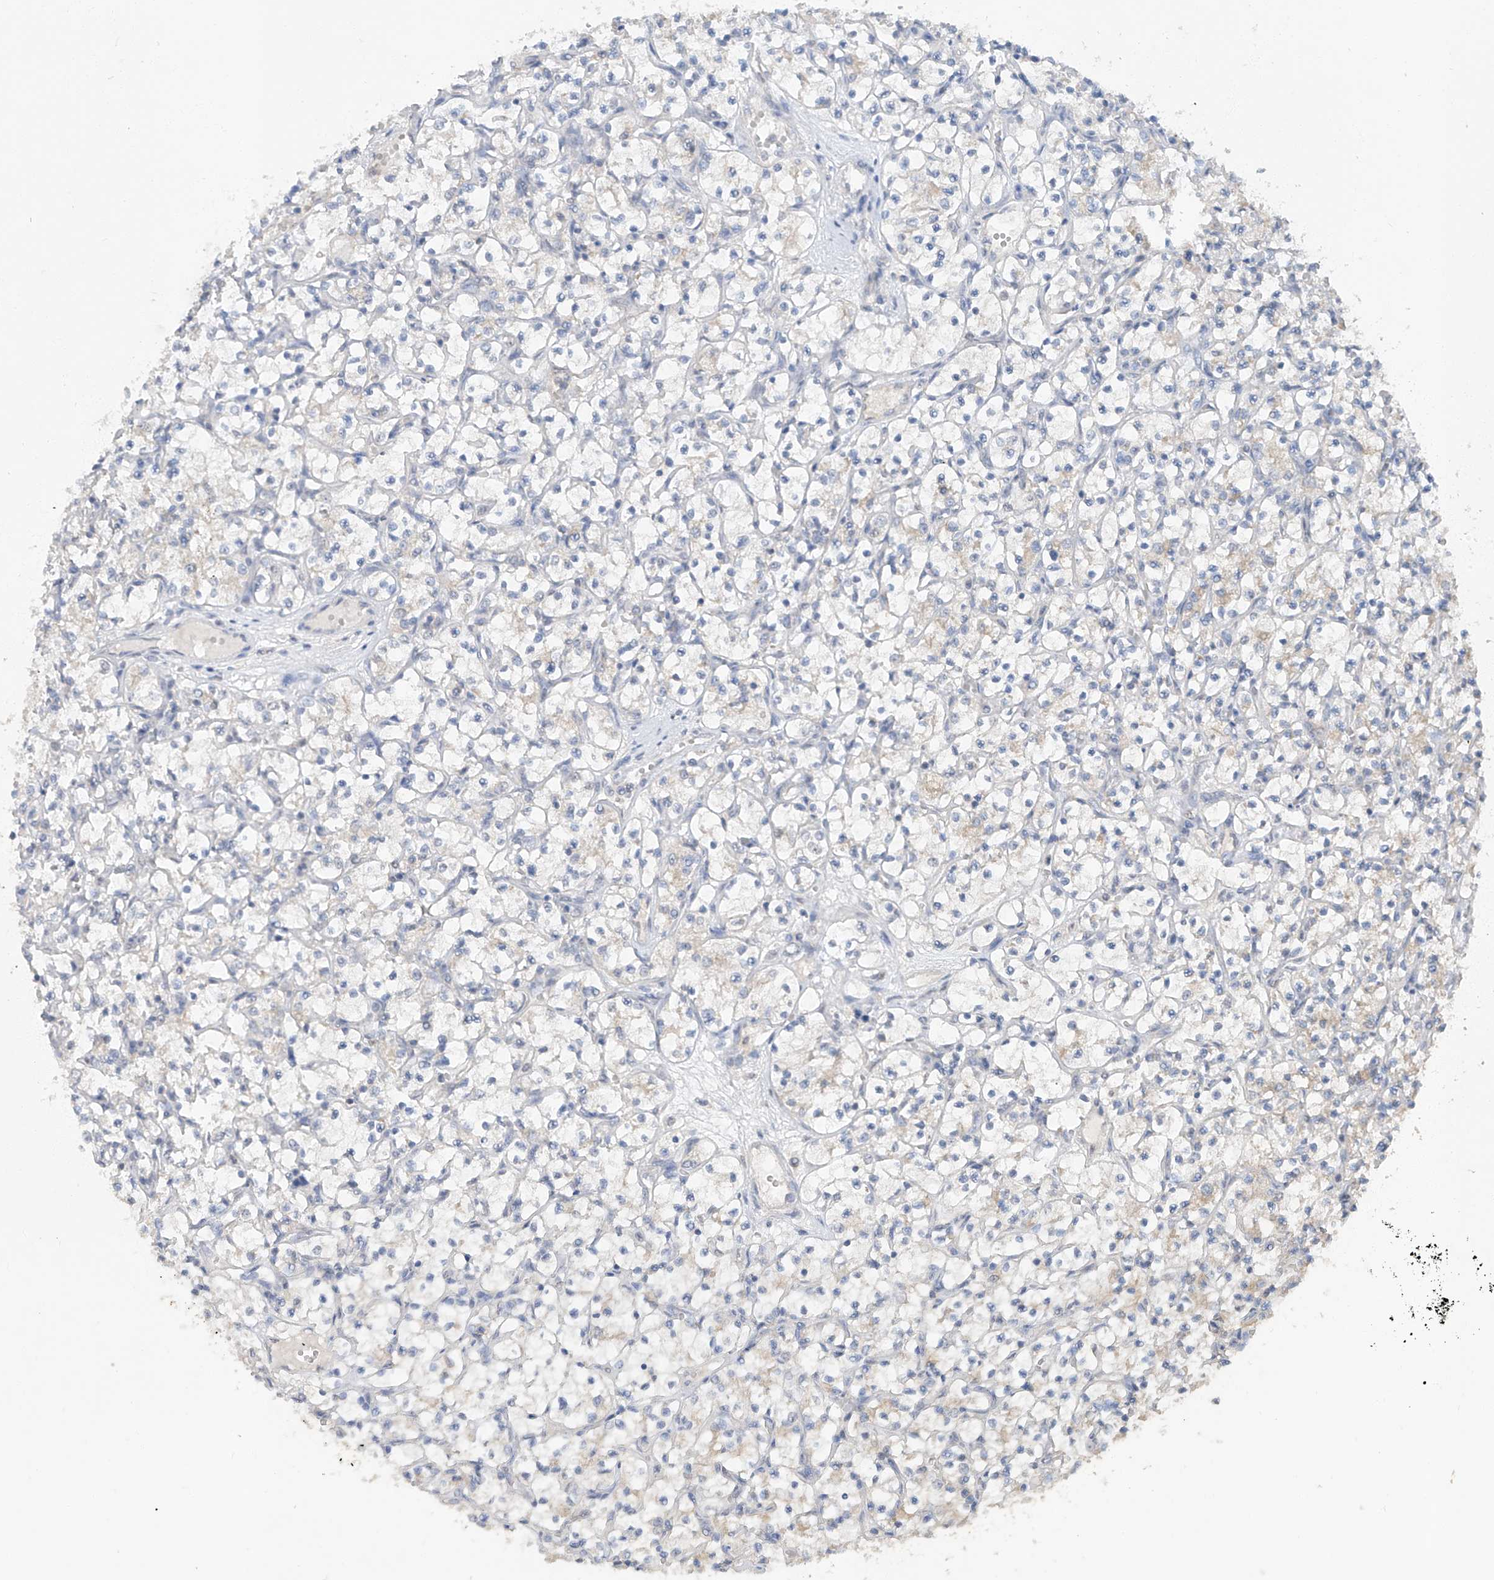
{"staining": {"intensity": "negative", "quantity": "none", "location": "none"}, "tissue": "renal cancer", "cell_type": "Tumor cells", "image_type": "cancer", "snomed": [{"axis": "morphology", "description": "Adenocarcinoma, NOS"}, {"axis": "topography", "description": "Kidney"}], "caption": "IHC of human adenocarcinoma (renal) displays no expression in tumor cells.", "gene": "HAS3", "patient": {"sex": "female", "age": 69}}